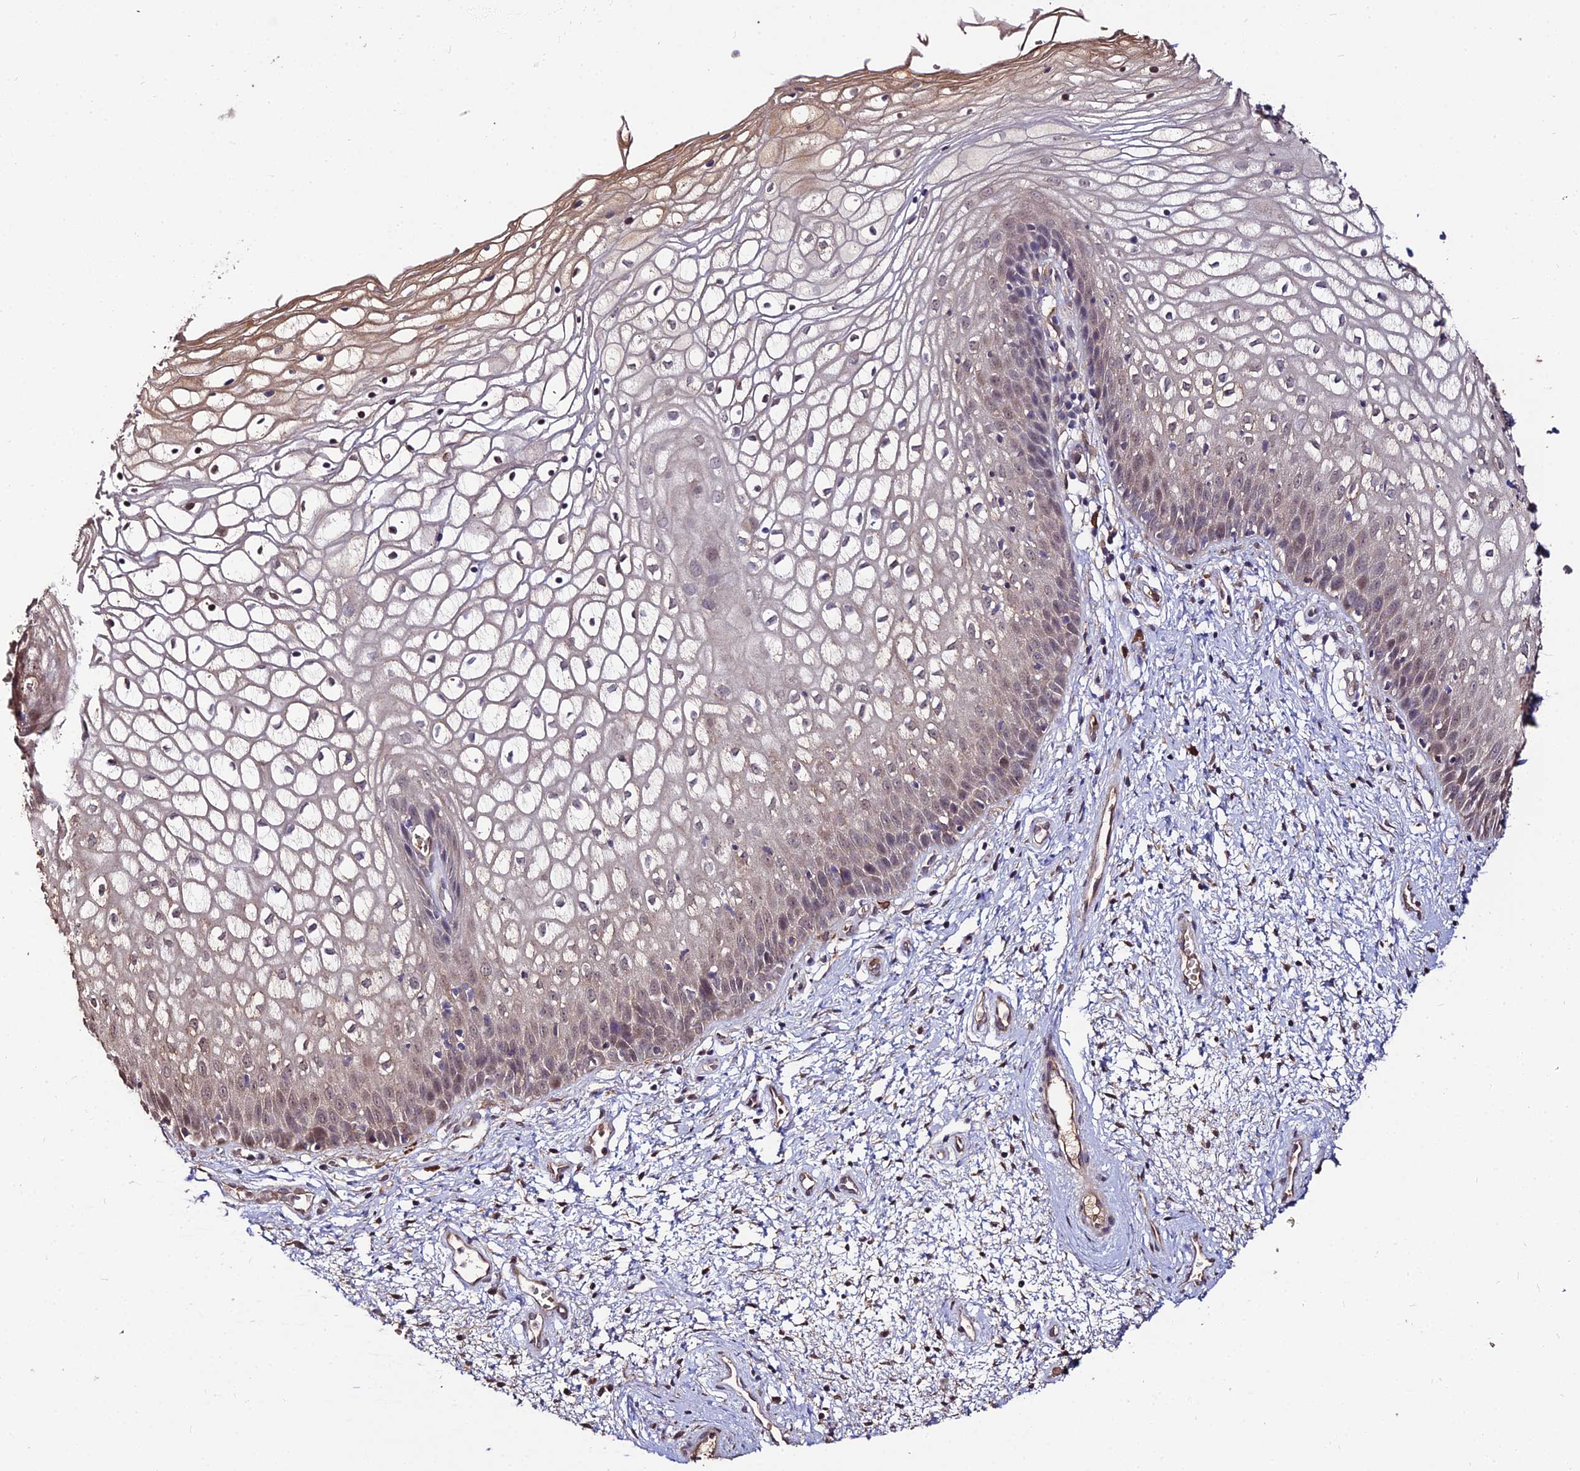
{"staining": {"intensity": "weak", "quantity": "25%-75%", "location": "cytoplasmic/membranous,nuclear"}, "tissue": "vagina", "cell_type": "Squamous epithelial cells", "image_type": "normal", "snomed": [{"axis": "morphology", "description": "Normal tissue, NOS"}, {"axis": "topography", "description": "Vagina"}], "caption": "DAB immunohistochemical staining of unremarkable vagina exhibits weak cytoplasmic/membranous,nuclear protein staining in about 25%-75% of squamous epithelial cells. (DAB = brown stain, brightfield microscopy at high magnification).", "gene": "ZDBF2", "patient": {"sex": "female", "age": 34}}